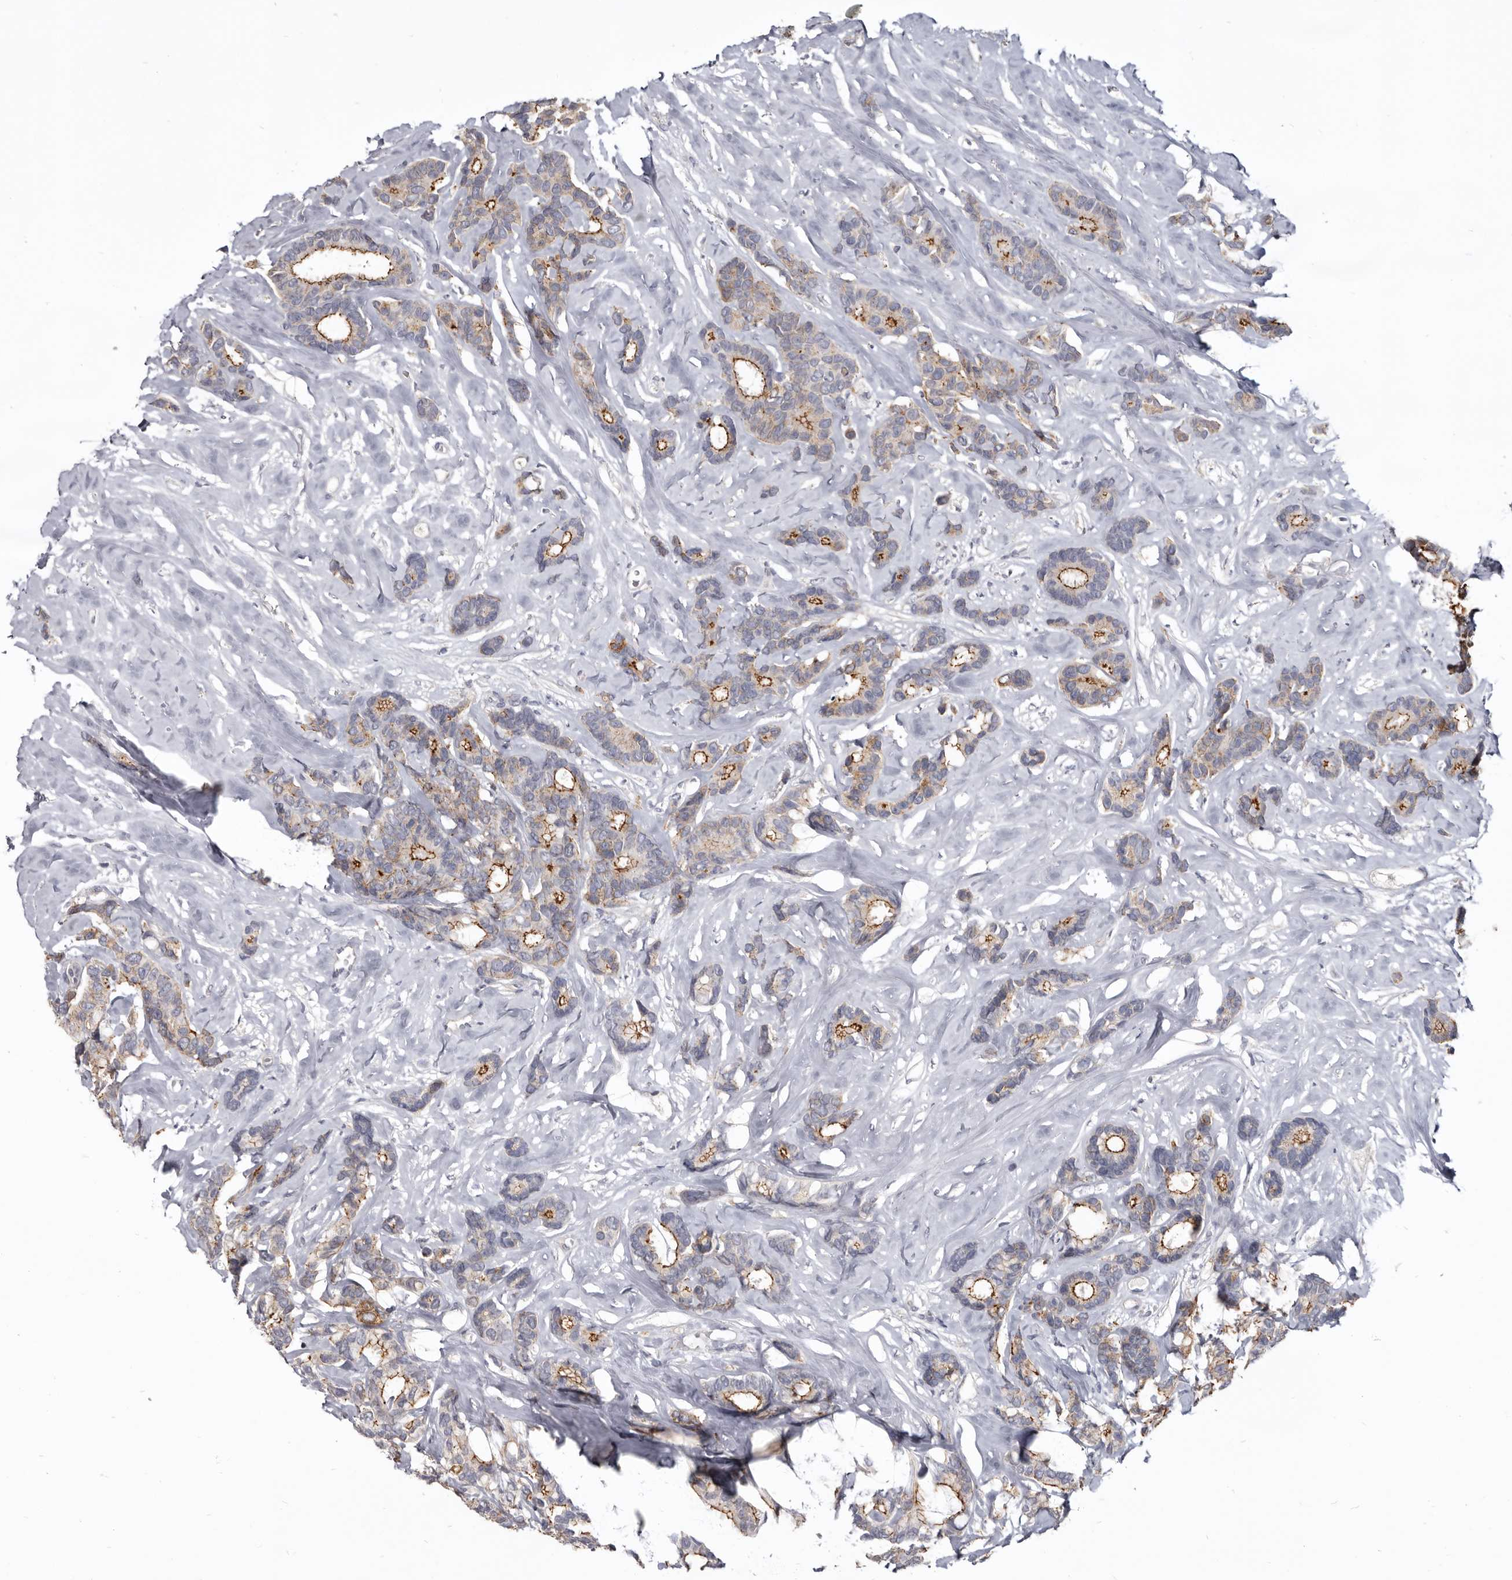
{"staining": {"intensity": "strong", "quantity": "25%-75%", "location": "cytoplasmic/membranous"}, "tissue": "breast cancer", "cell_type": "Tumor cells", "image_type": "cancer", "snomed": [{"axis": "morphology", "description": "Duct carcinoma"}, {"axis": "topography", "description": "Breast"}], "caption": "A histopathology image of intraductal carcinoma (breast) stained for a protein reveals strong cytoplasmic/membranous brown staining in tumor cells. The protein of interest is shown in brown color, while the nuclei are stained blue.", "gene": "CGN", "patient": {"sex": "female", "age": 87}}